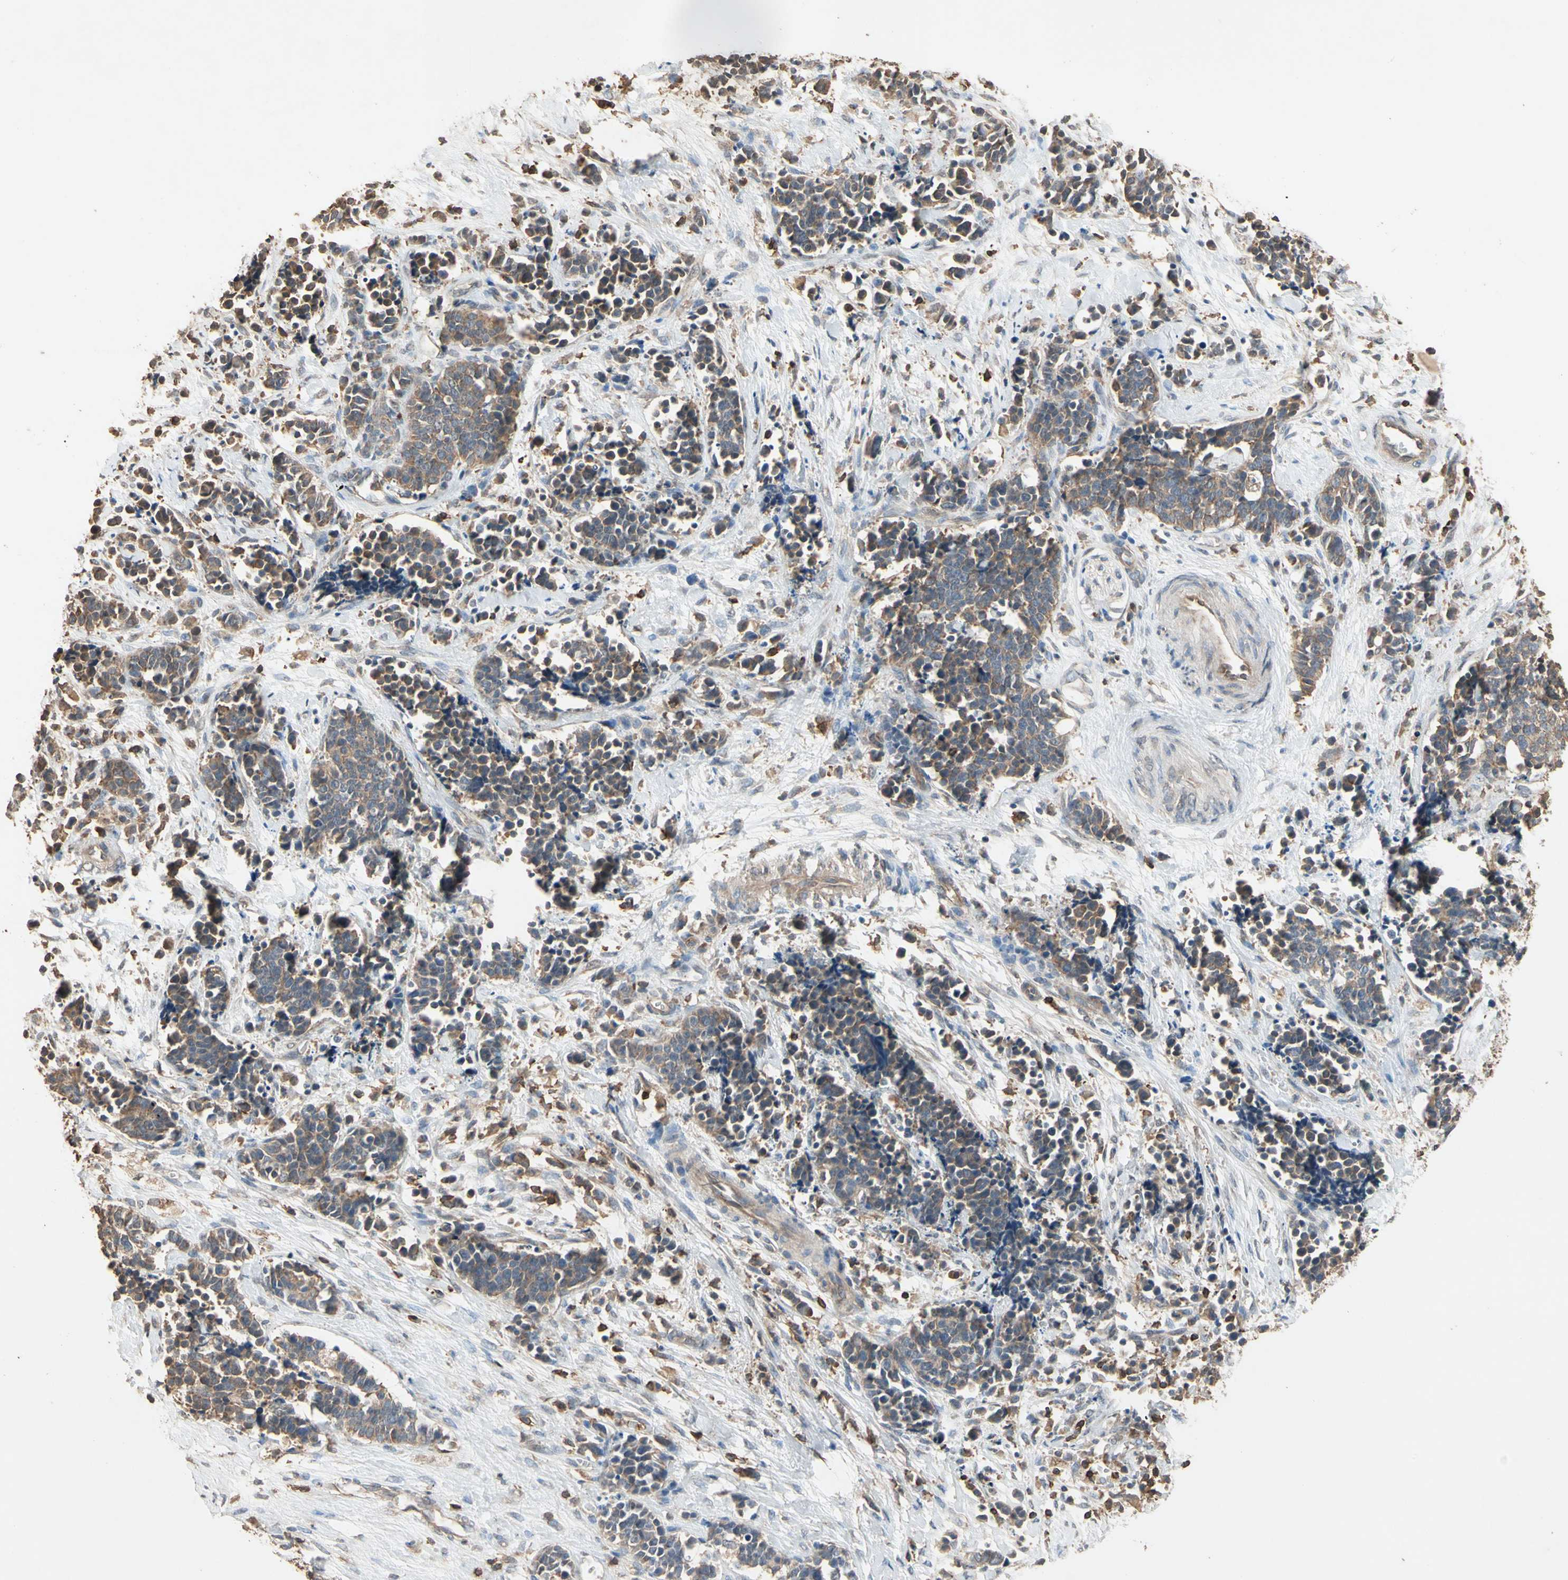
{"staining": {"intensity": "weak", "quantity": ">75%", "location": "cytoplasmic/membranous"}, "tissue": "cervical cancer", "cell_type": "Tumor cells", "image_type": "cancer", "snomed": [{"axis": "morphology", "description": "Squamous cell carcinoma, NOS"}, {"axis": "topography", "description": "Cervix"}], "caption": "Weak cytoplasmic/membranous staining for a protein is seen in approximately >75% of tumor cells of cervical cancer using immunohistochemistry (IHC).", "gene": "MAP3K10", "patient": {"sex": "female", "age": 35}}